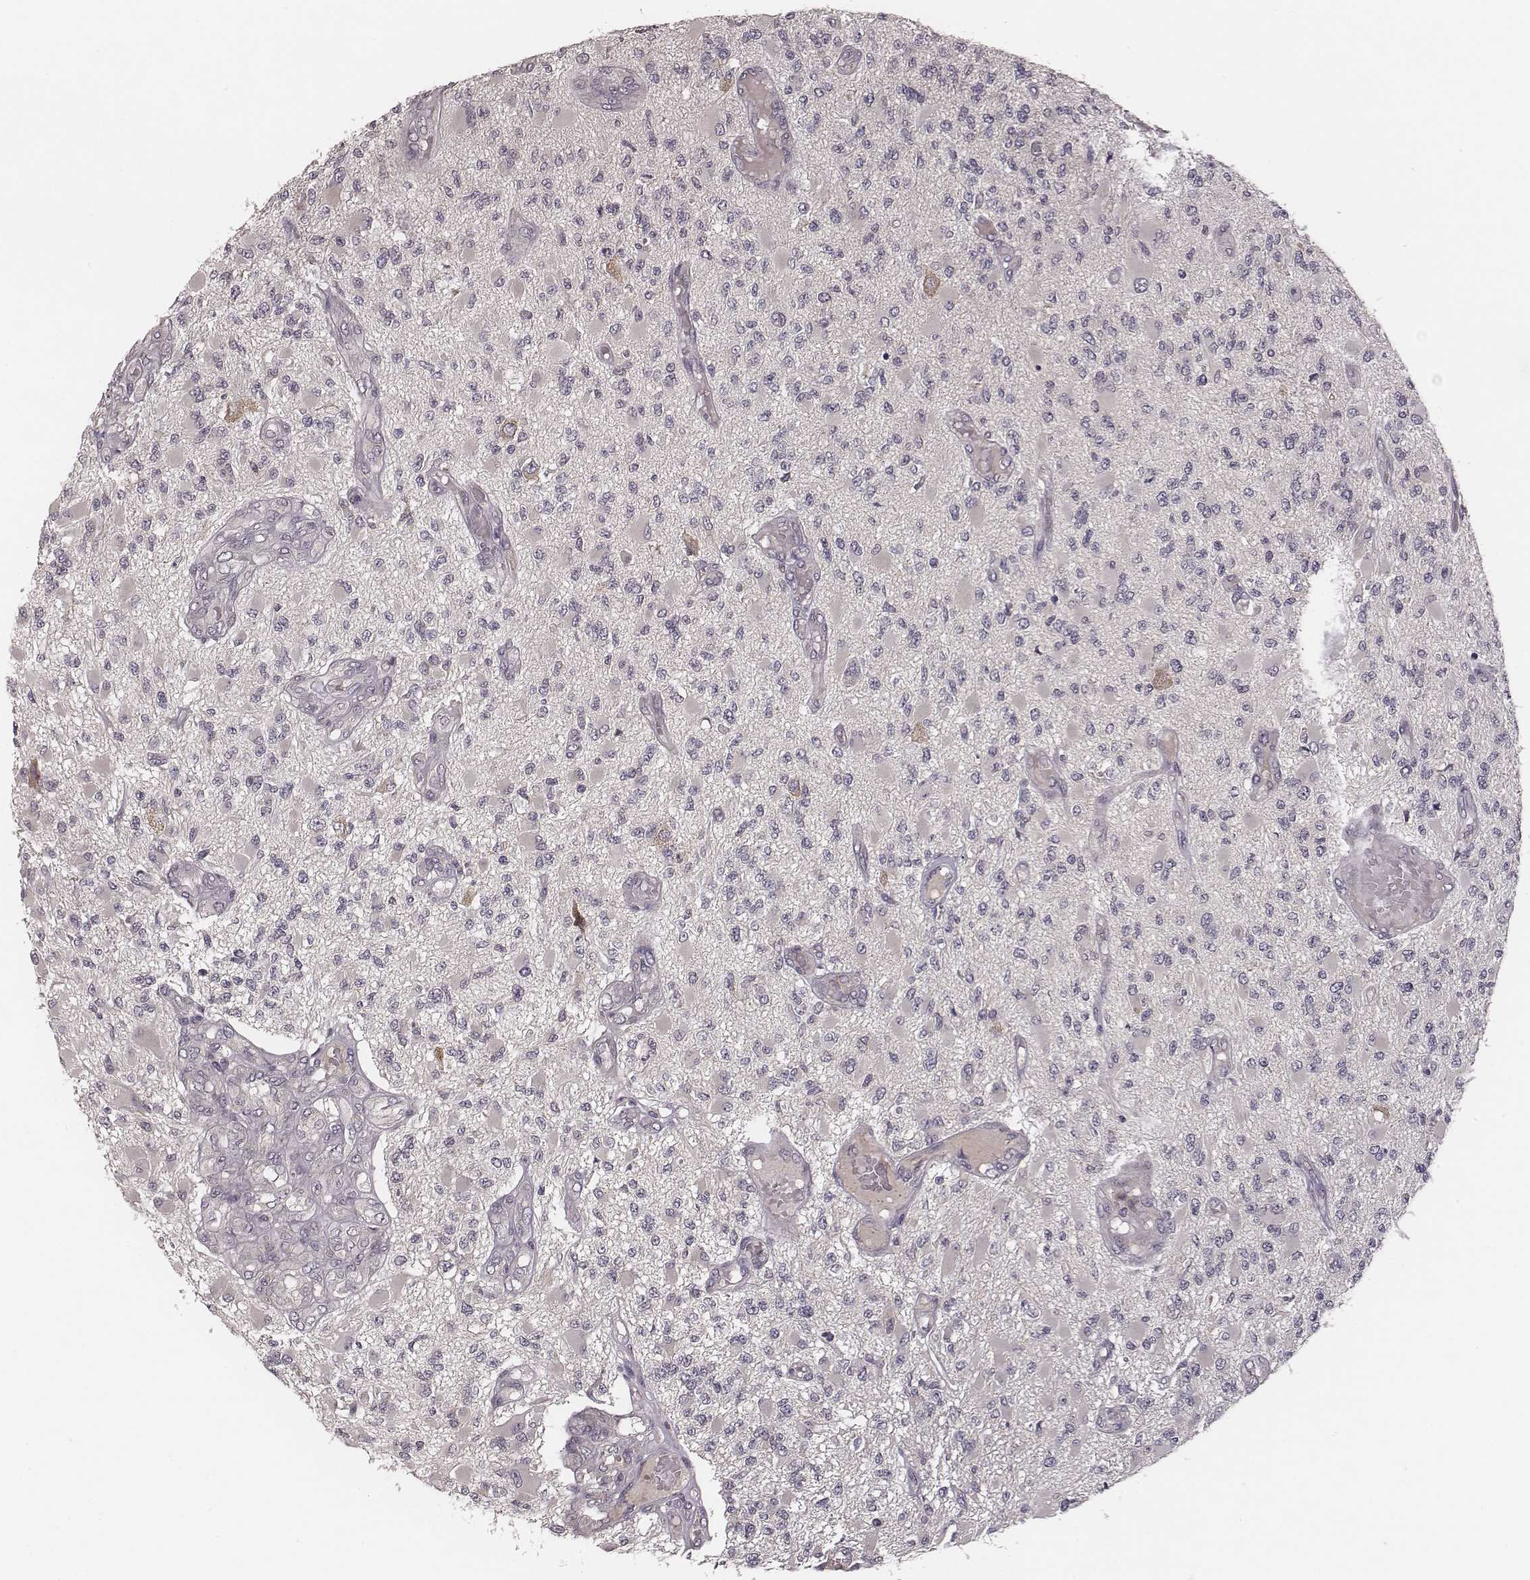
{"staining": {"intensity": "negative", "quantity": "none", "location": "none"}, "tissue": "glioma", "cell_type": "Tumor cells", "image_type": "cancer", "snomed": [{"axis": "morphology", "description": "Glioma, malignant, High grade"}, {"axis": "topography", "description": "Brain"}], "caption": "IHC of human malignant glioma (high-grade) displays no positivity in tumor cells.", "gene": "P2RX5", "patient": {"sex": "female", "age": 63}}